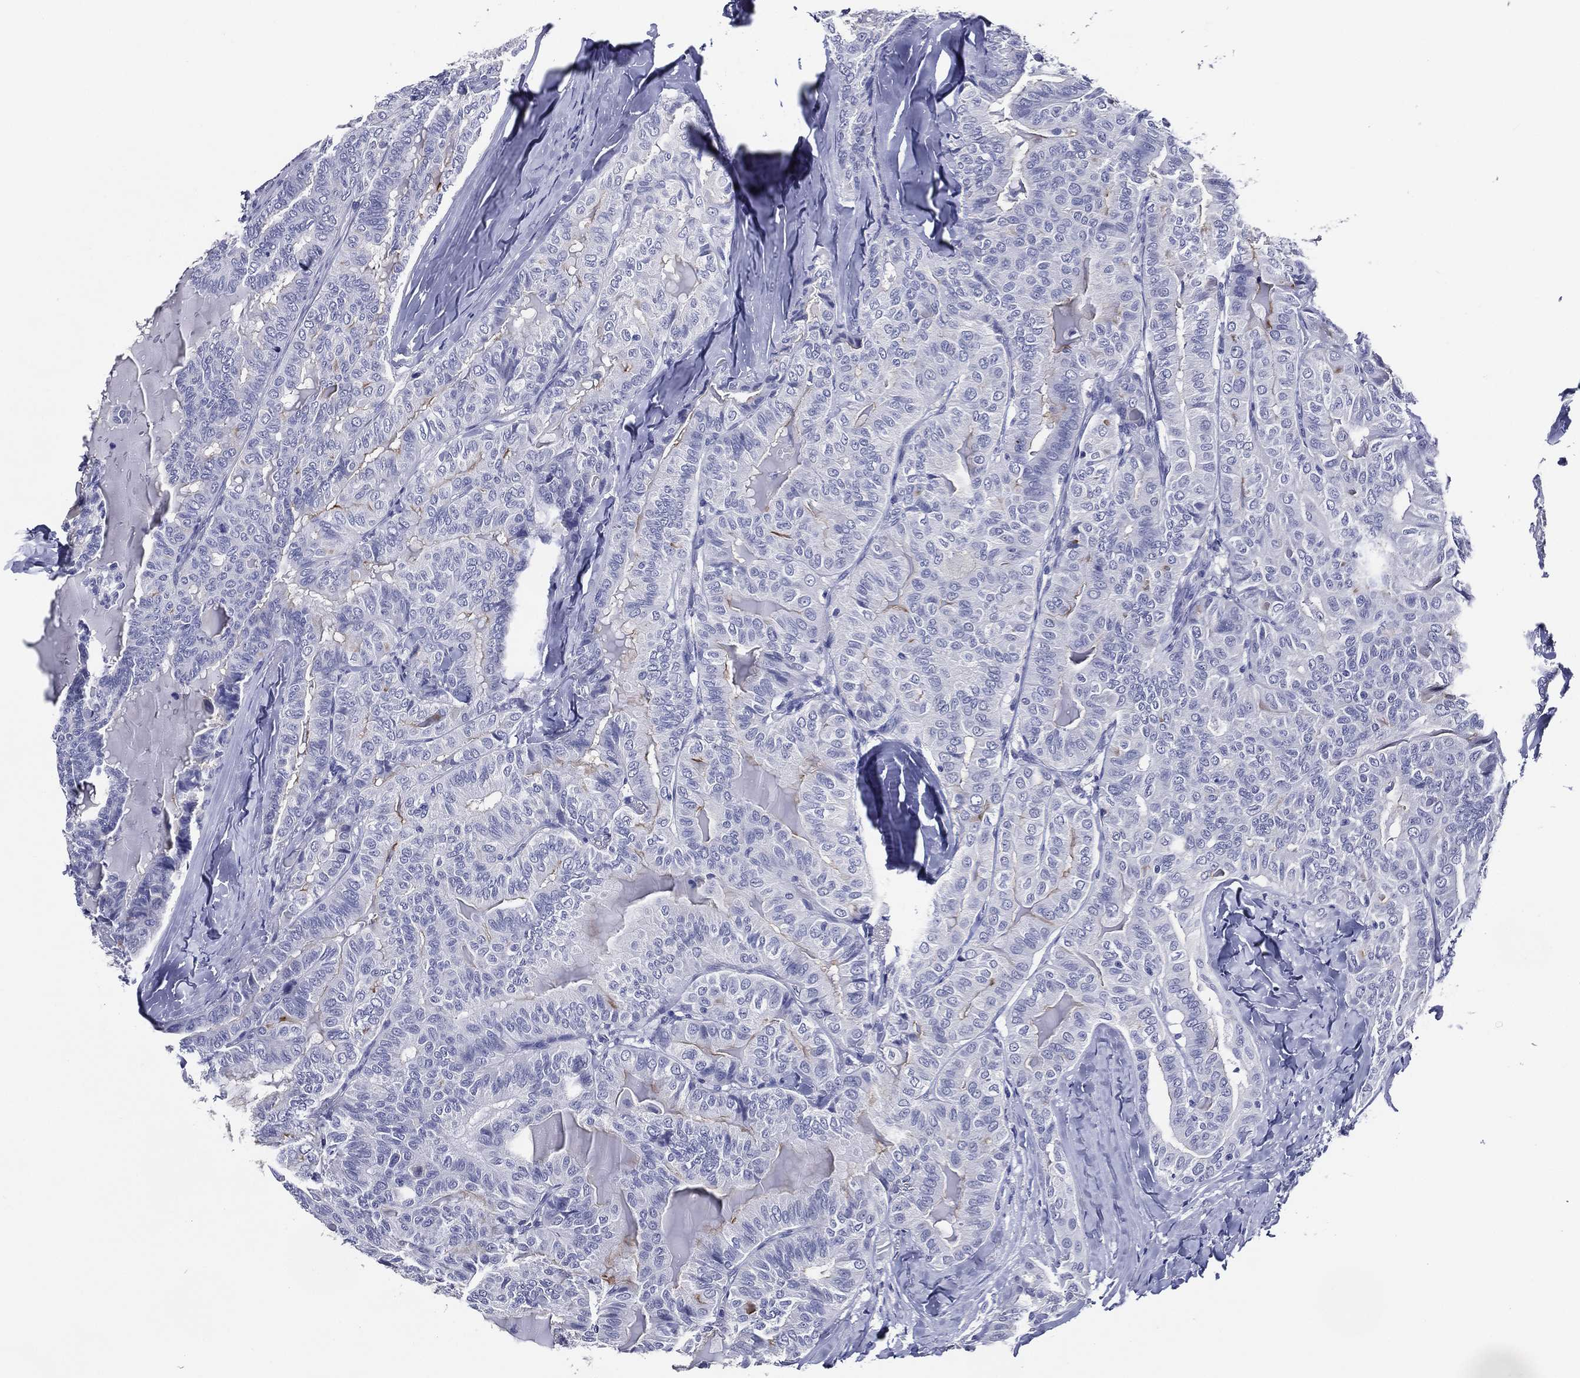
{"staining": {"intensity": "weak", "quantity": "<25%", "location": "cytoplasmic/membranous"}, "tissue": "thyroid cancer", "cell_type": "Tumor cells", "image_type": "cancer", "snomed": [{"axis": "morphology", "description": "Papillary adenocarcinoma, NOS"}, {"axis": "topography", "description": "Thyroid gland"}], "caption": "Immunohistochemistry (IHC) image of papillary adenocarcinoma (thyroid) stained for a protein (brown), which reveals no staining in tumor cells.", "gene": "ACE2", "patient": {"sex": "female", "age": 68}}